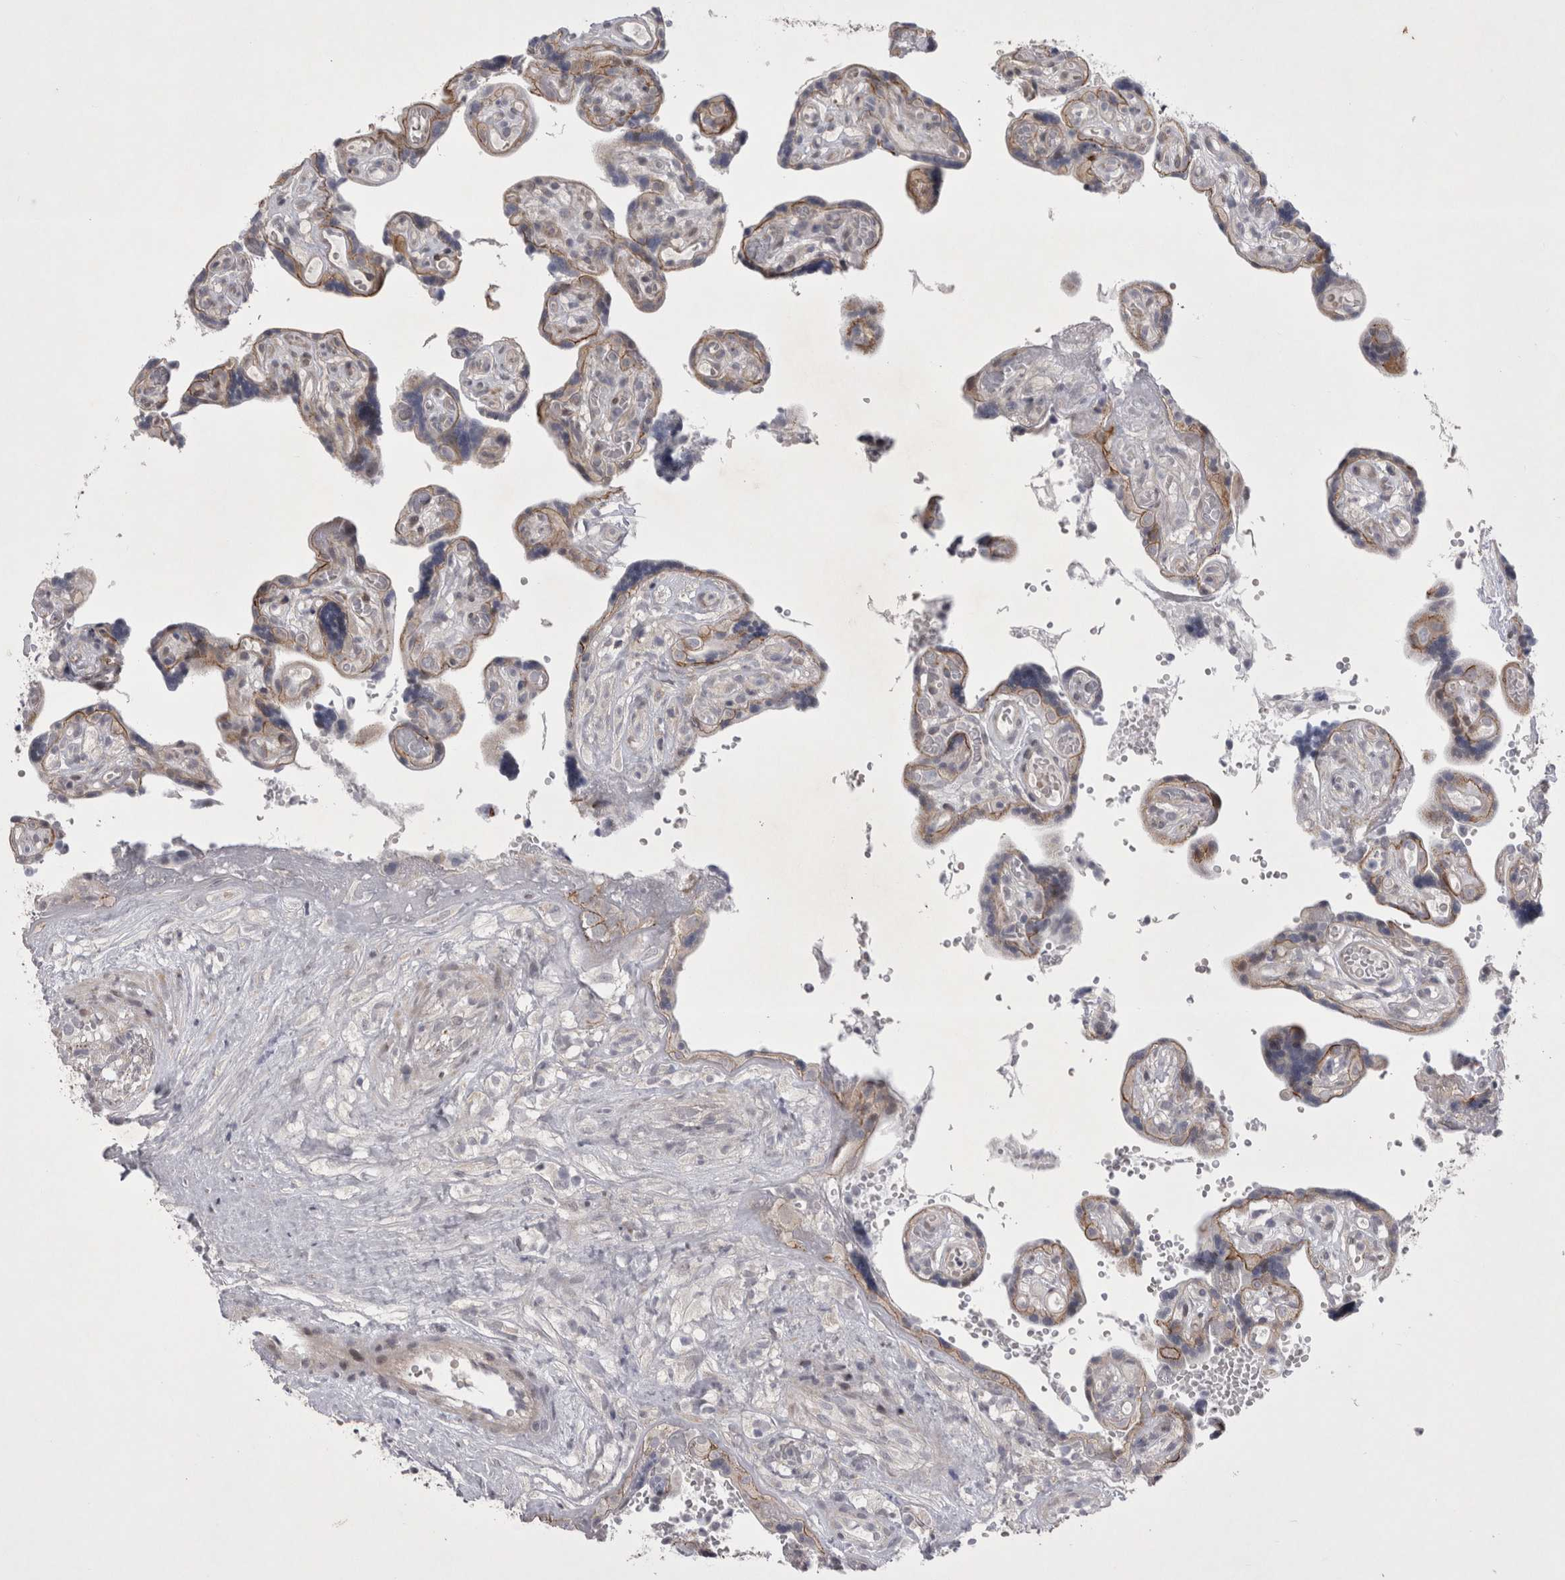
{"staining": {"intensity": "weak", "quantity": ">75%", "location": "cytoplasmic/membranous"}, "tissue": "placenta", "cell_type": "Decidual cells", "image_type": "normal", "snomed": [{"axis": "morphology", "description": "Normal tissue, NOS"}, {"axis": "topography", "description": "Placenta"}], "caption": "Normal placenta shows weak cytoplasmic/membranous expression in approximately >75% of decidual cells.", "gene": "NENF", "patient": {"sex": "female", "age": 30}}